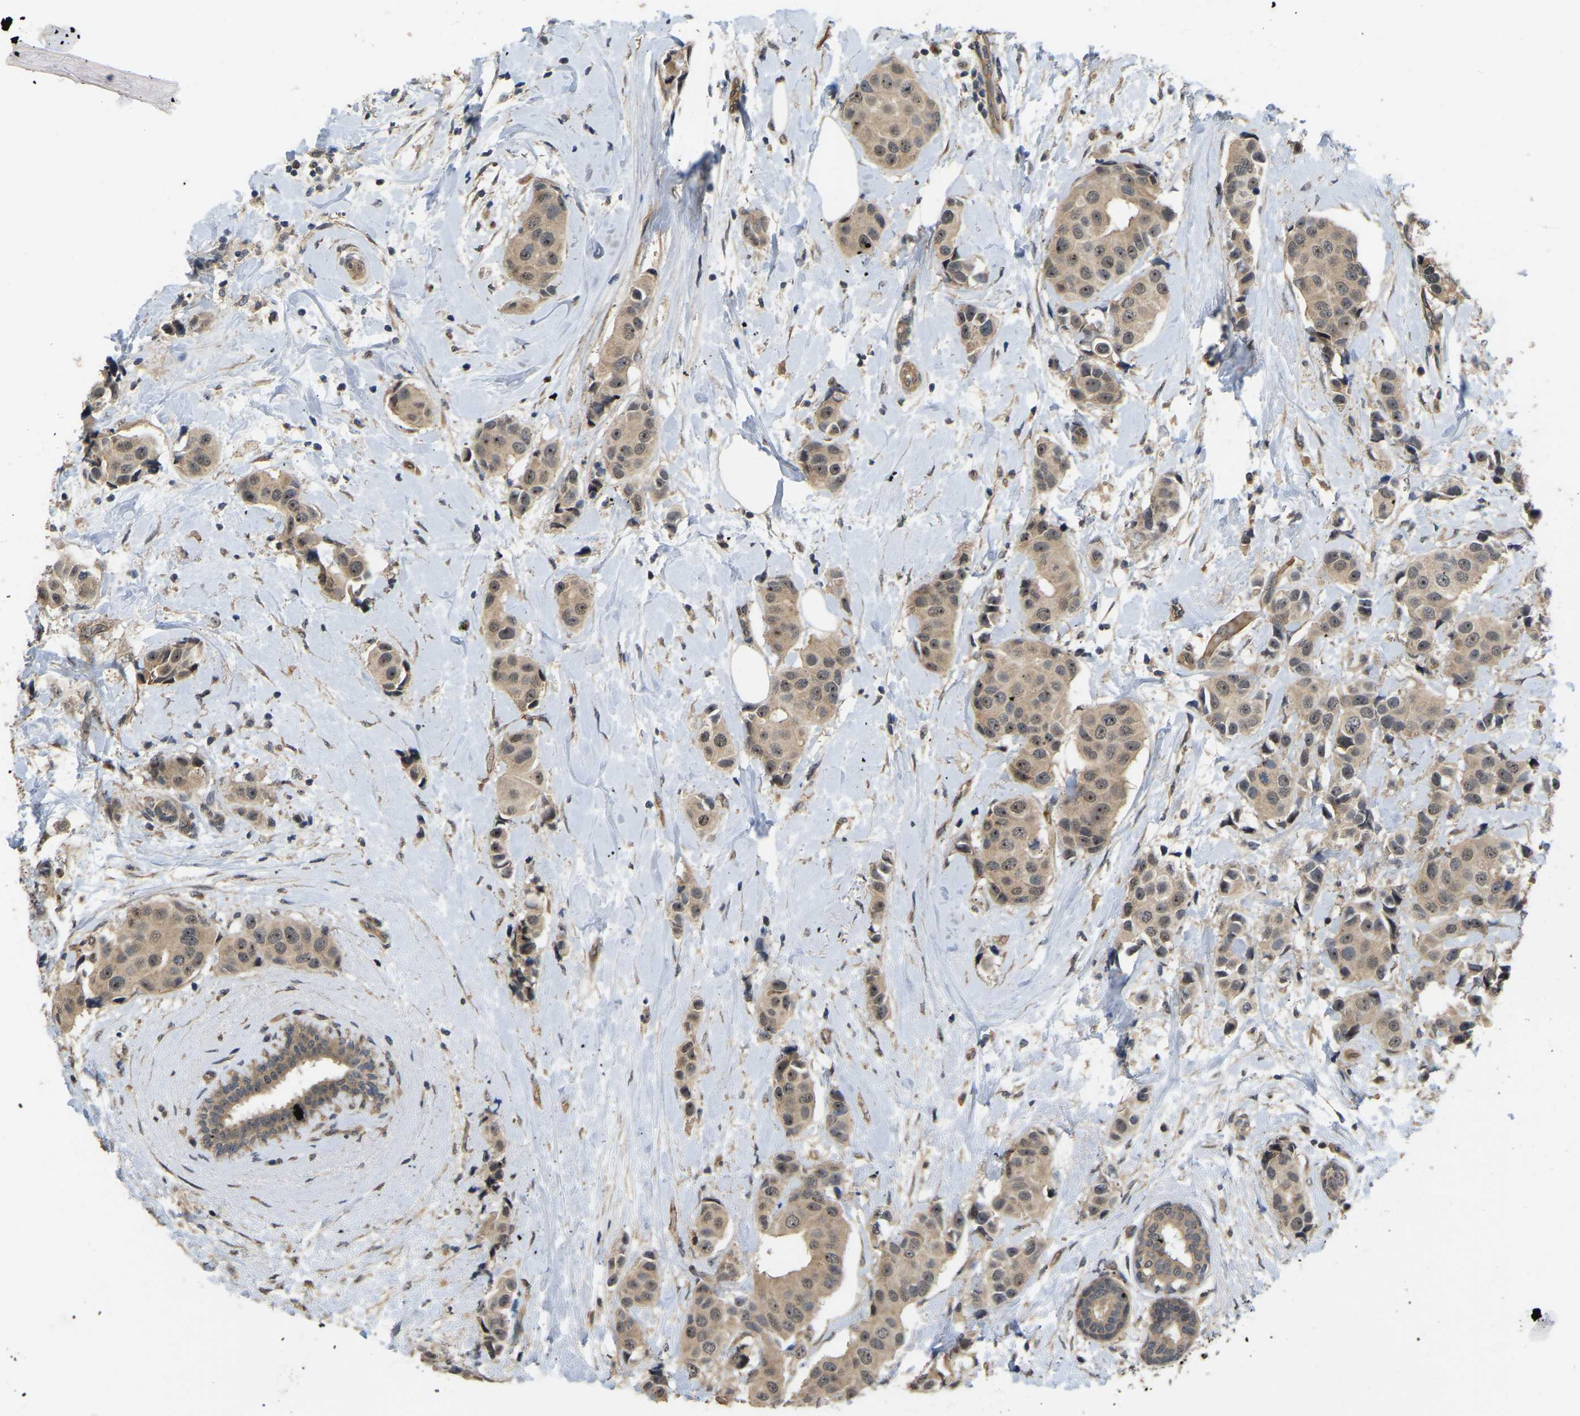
{"staining": {"intensity": "moderate", "quantity": ">75%", "location": "cytoplasmic/membranous,nuclear"}, "tissue": "breast cancer", "cell_type": "Tumor cells", "image_type": "cancer", "snomed": [{"axis": "morphology", "description": "Normal tissue, NOS"}, {"axis": "morphology", "description": "Duct carcinoma"}, {"axis": "topography", "description": "Breast"}], "caption": "Immunohistochemical staining of breast cancer (intraductal carcinoma) demonstrates medium levels of moderate cytoplasmic/membranous and nuclear positivity in approximately >75% of tumor cells.", "gene": "LIMK2", "patient": {"sex": "female", "age": 39}}